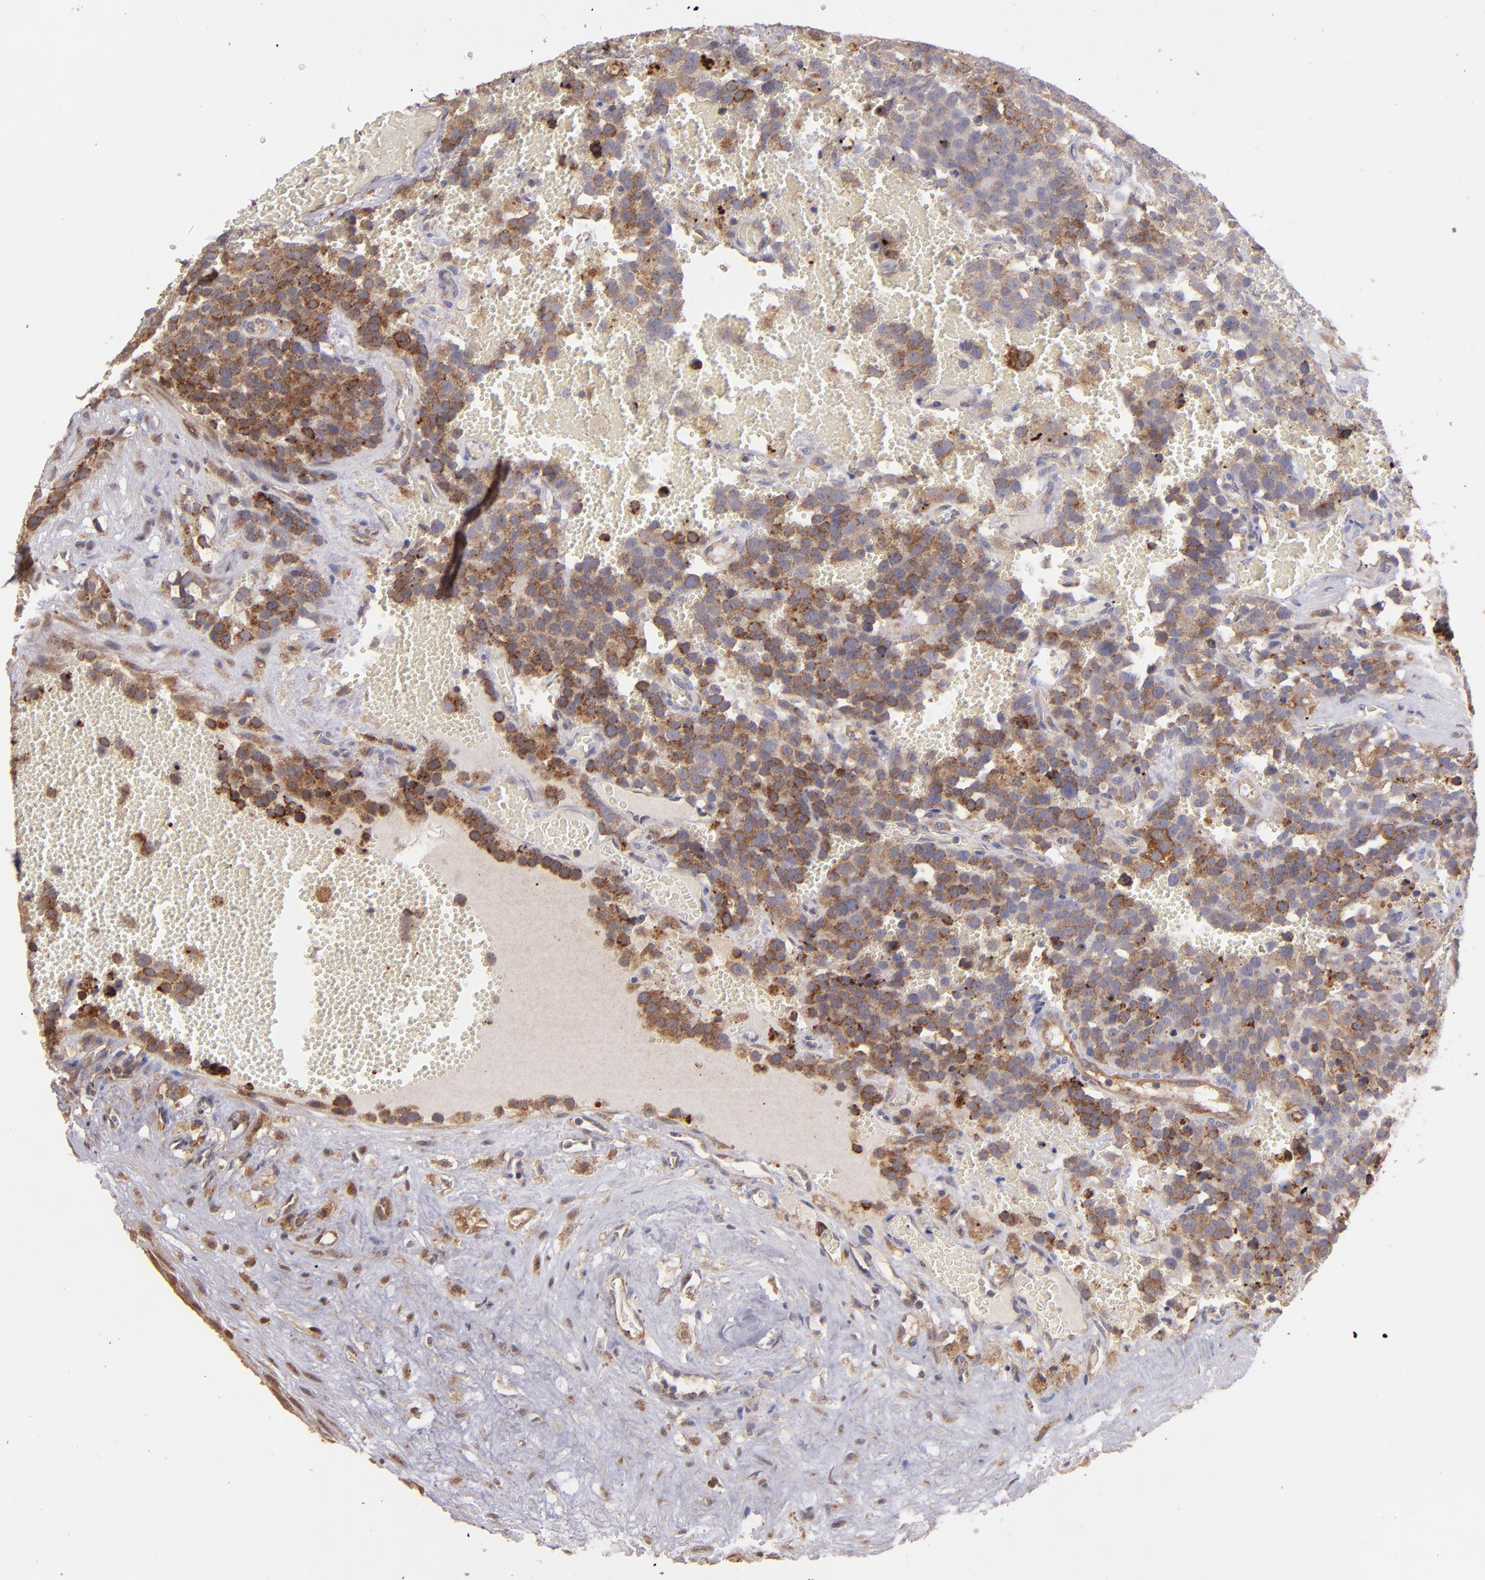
{"staining": {"intensity": "moderate", "quantity": "25%-75%", "location": "cytoplasmic/membranous"}, "tissue": "testis cancer", "cell_type": "Tumor cells", "image_type": "cancer", "snomed": [{"axis": "morphology", "description": "Seminoma, NOS"}, {"axis": "topography", "description": "Testis"}], "caption": "Immunohistochemistry of testis cancer (seminoma) displays medium levels of moderate cytoplasmic/membranous positivity in about 25%-75% of tumor cells. (Stains: DAB (3,3'-diaminobenzidine) in brown, nuclei in blue, Microscopy: brightfield microscopy at high magnification).", "gene": "IFIH1", "patient": {"sex": "male", "age": 71}}